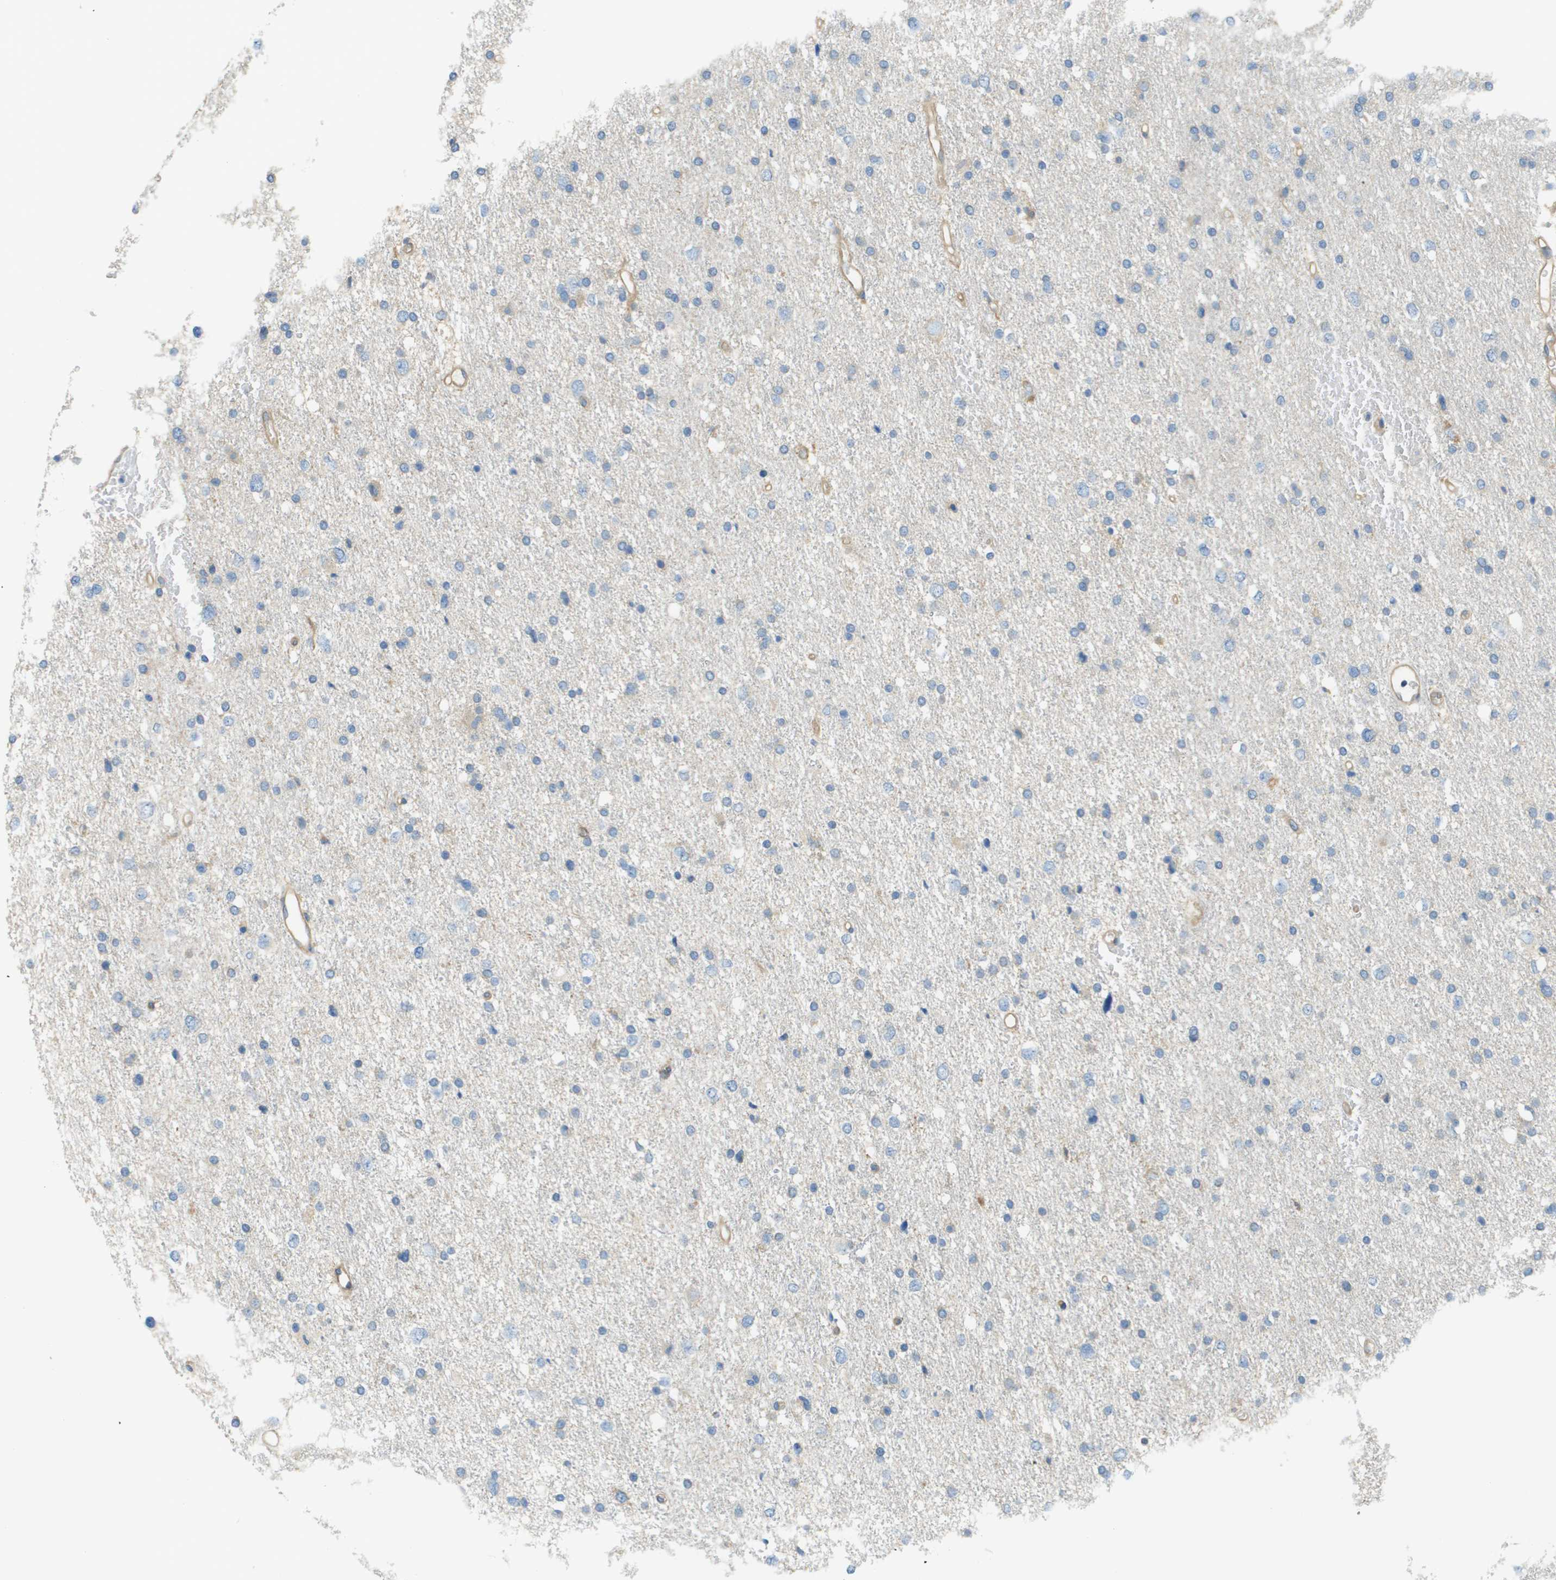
{"staining": {"intensity": "negative", "quantity": "none", "location": "none"}, "tissue": "glioma", "cell_type": "Tumor cells", "image_type": "cancer", "snomed": [{"axis": "morphology", "description": "Glioma, malignant, Low grade"}, {"axis": "topography", "description": "Brain"}], "caption": "Immunohistochemistry photomicrograph of glioma stained for a protein (brown), which exhibits no staining in tumor cells.", "gene": "DNAJB11", "patient": {"sex": "female", "age": 37}}